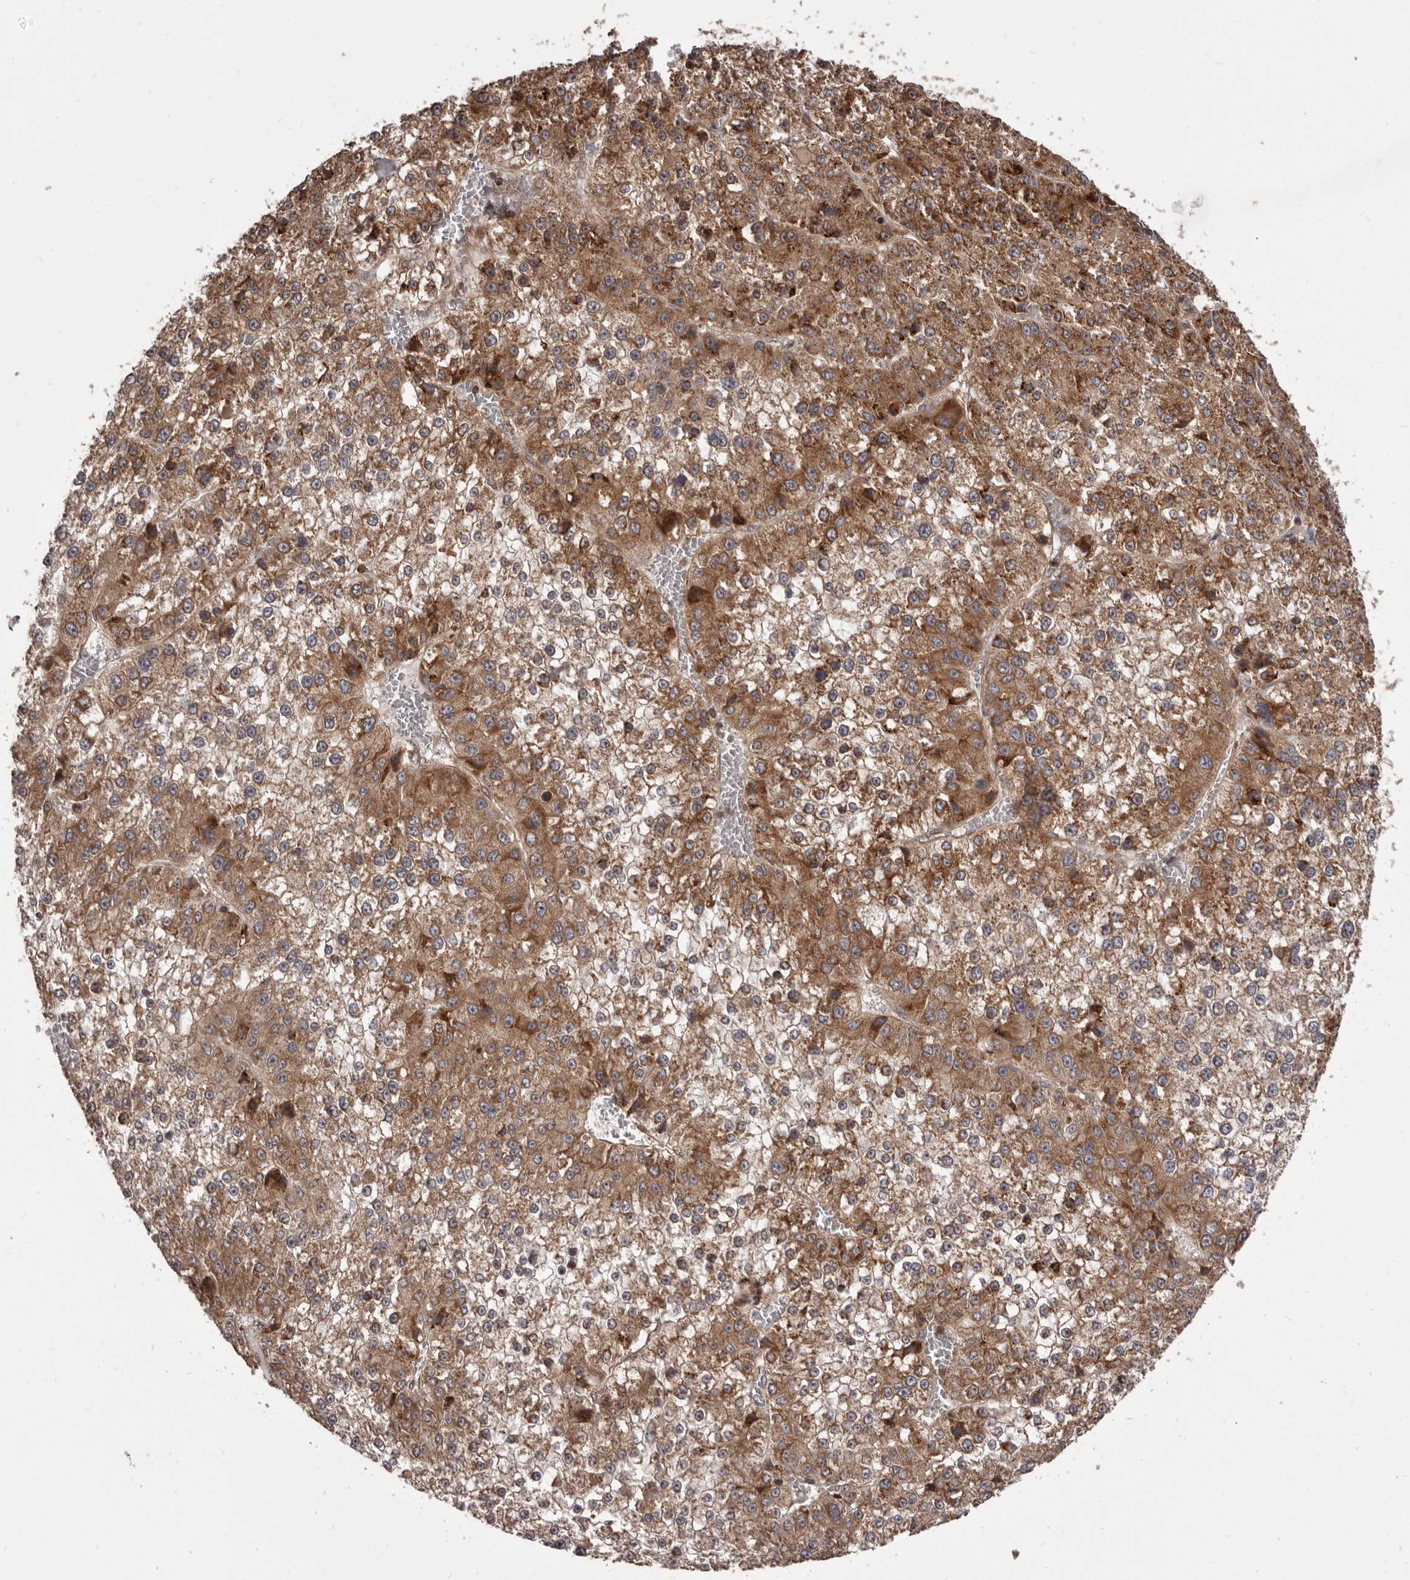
{"staining": {"intensity": "strong", "quantity": ">75%", "location": "cytoplasmic/membranous"}, "tissue": "liver cancer", "cell_type": "Tumor cells", "image_type": "cancer", "snomed": [{"axis": "morphology", "description": "Carcinoma, Hepatocellular, NOS"}, {"axis": "topography", "description": "Liver"}], "caption": "Immunohistochemistry (IHC) image of human liver cancer stained for a protein (brown), which reveals high levels of strong cytoplasmic/membranous staining in about >75% of tumor cells.", "gene": "HBS1L", "patient": {"sex": "female", "age": 73}}